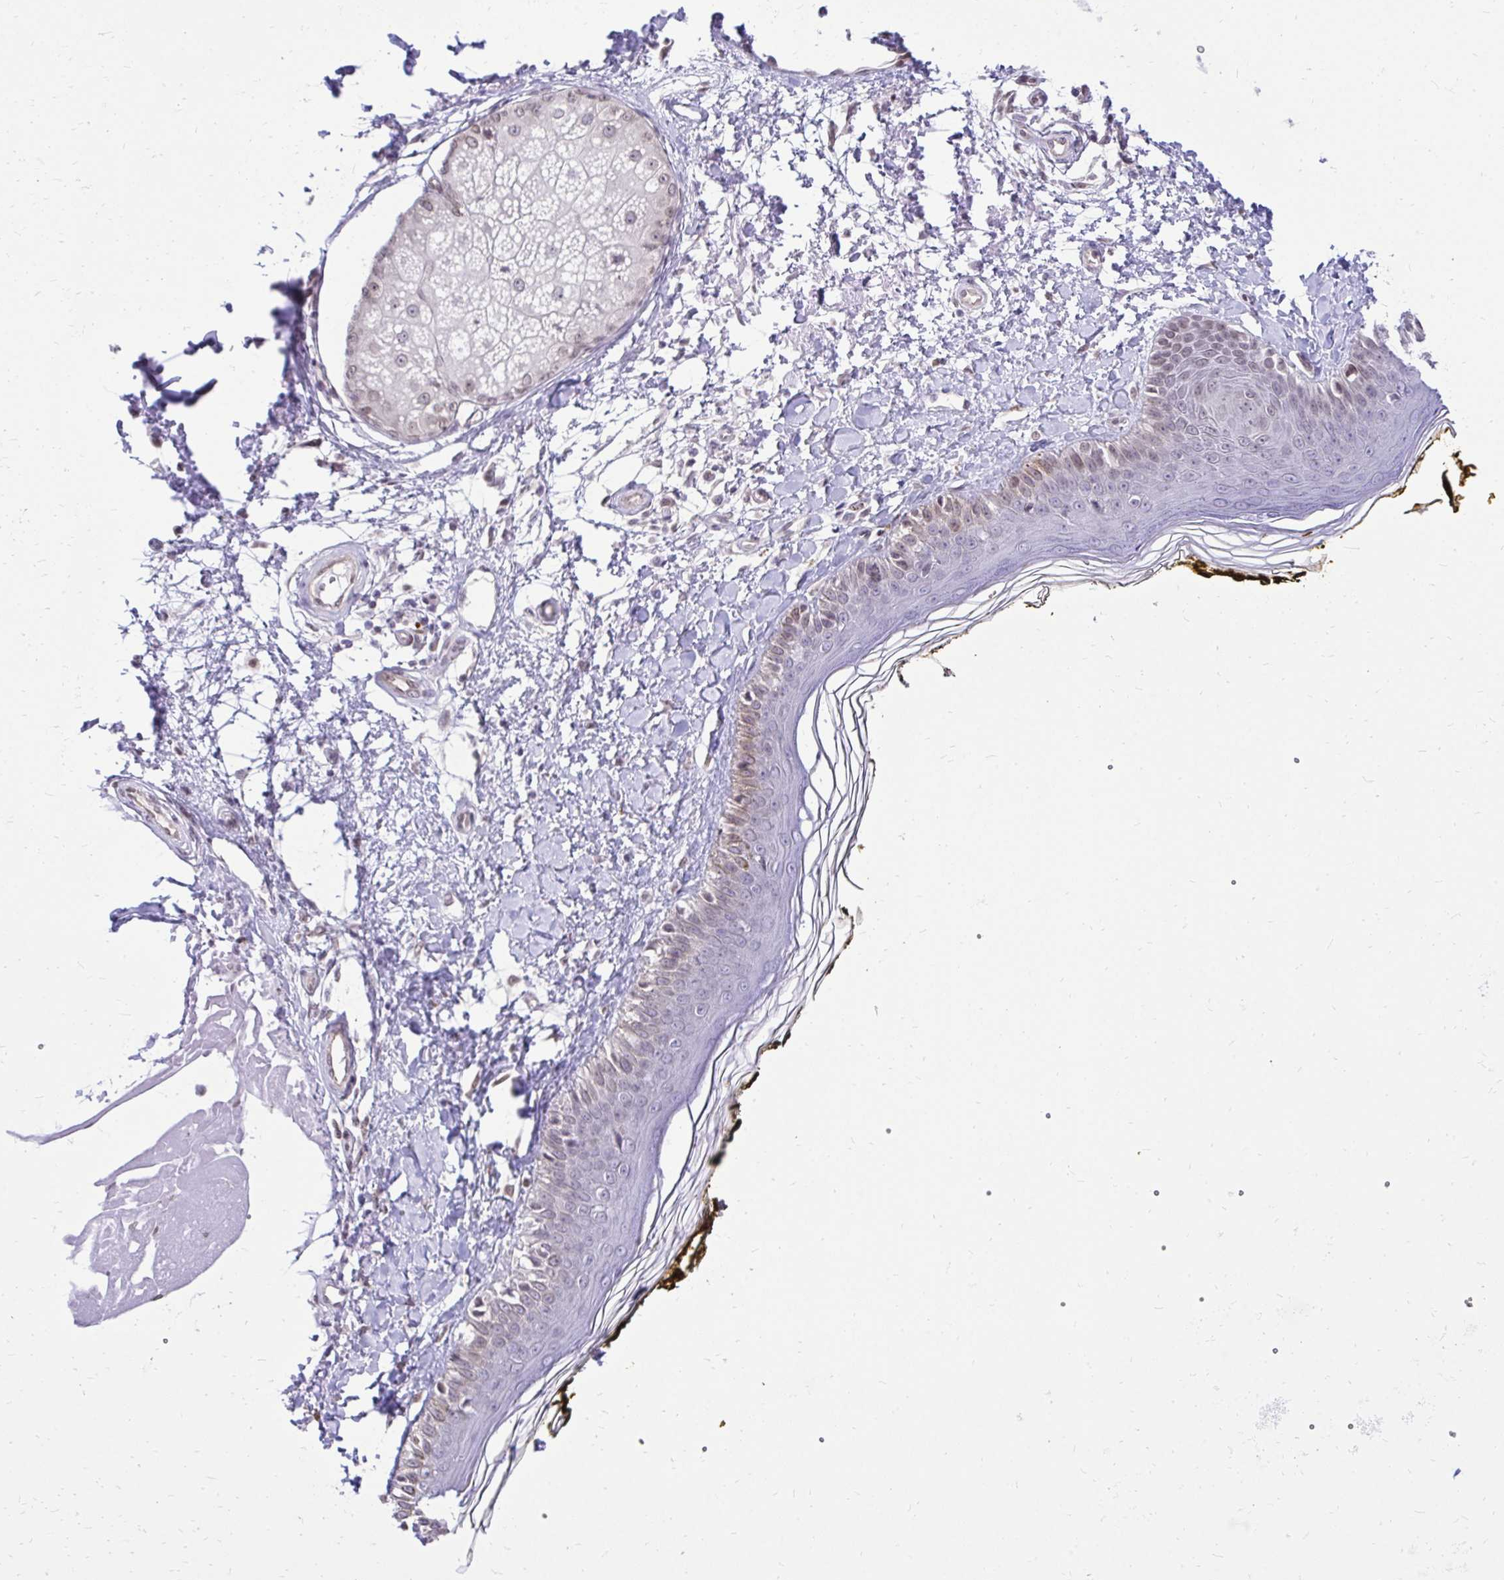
{"staining": {"intensity": "weak", "quantity": ">75%", "location": "nuclear"}, "tissue": "skin", "cell_type": "Fibroblasts", "image_type": "normal", "snomed": [{"axis": "morphology", "description": "Normal tissue, NOS"}, {"axis": "topography", "description": "Skin"}], "caption": "Protein analysis of unremarkable skin reveals weak nuclear staining in approximately >75% of fibroblasts.", "gene": "BANF1", "patient": {"sex": "male", "age": 76}}